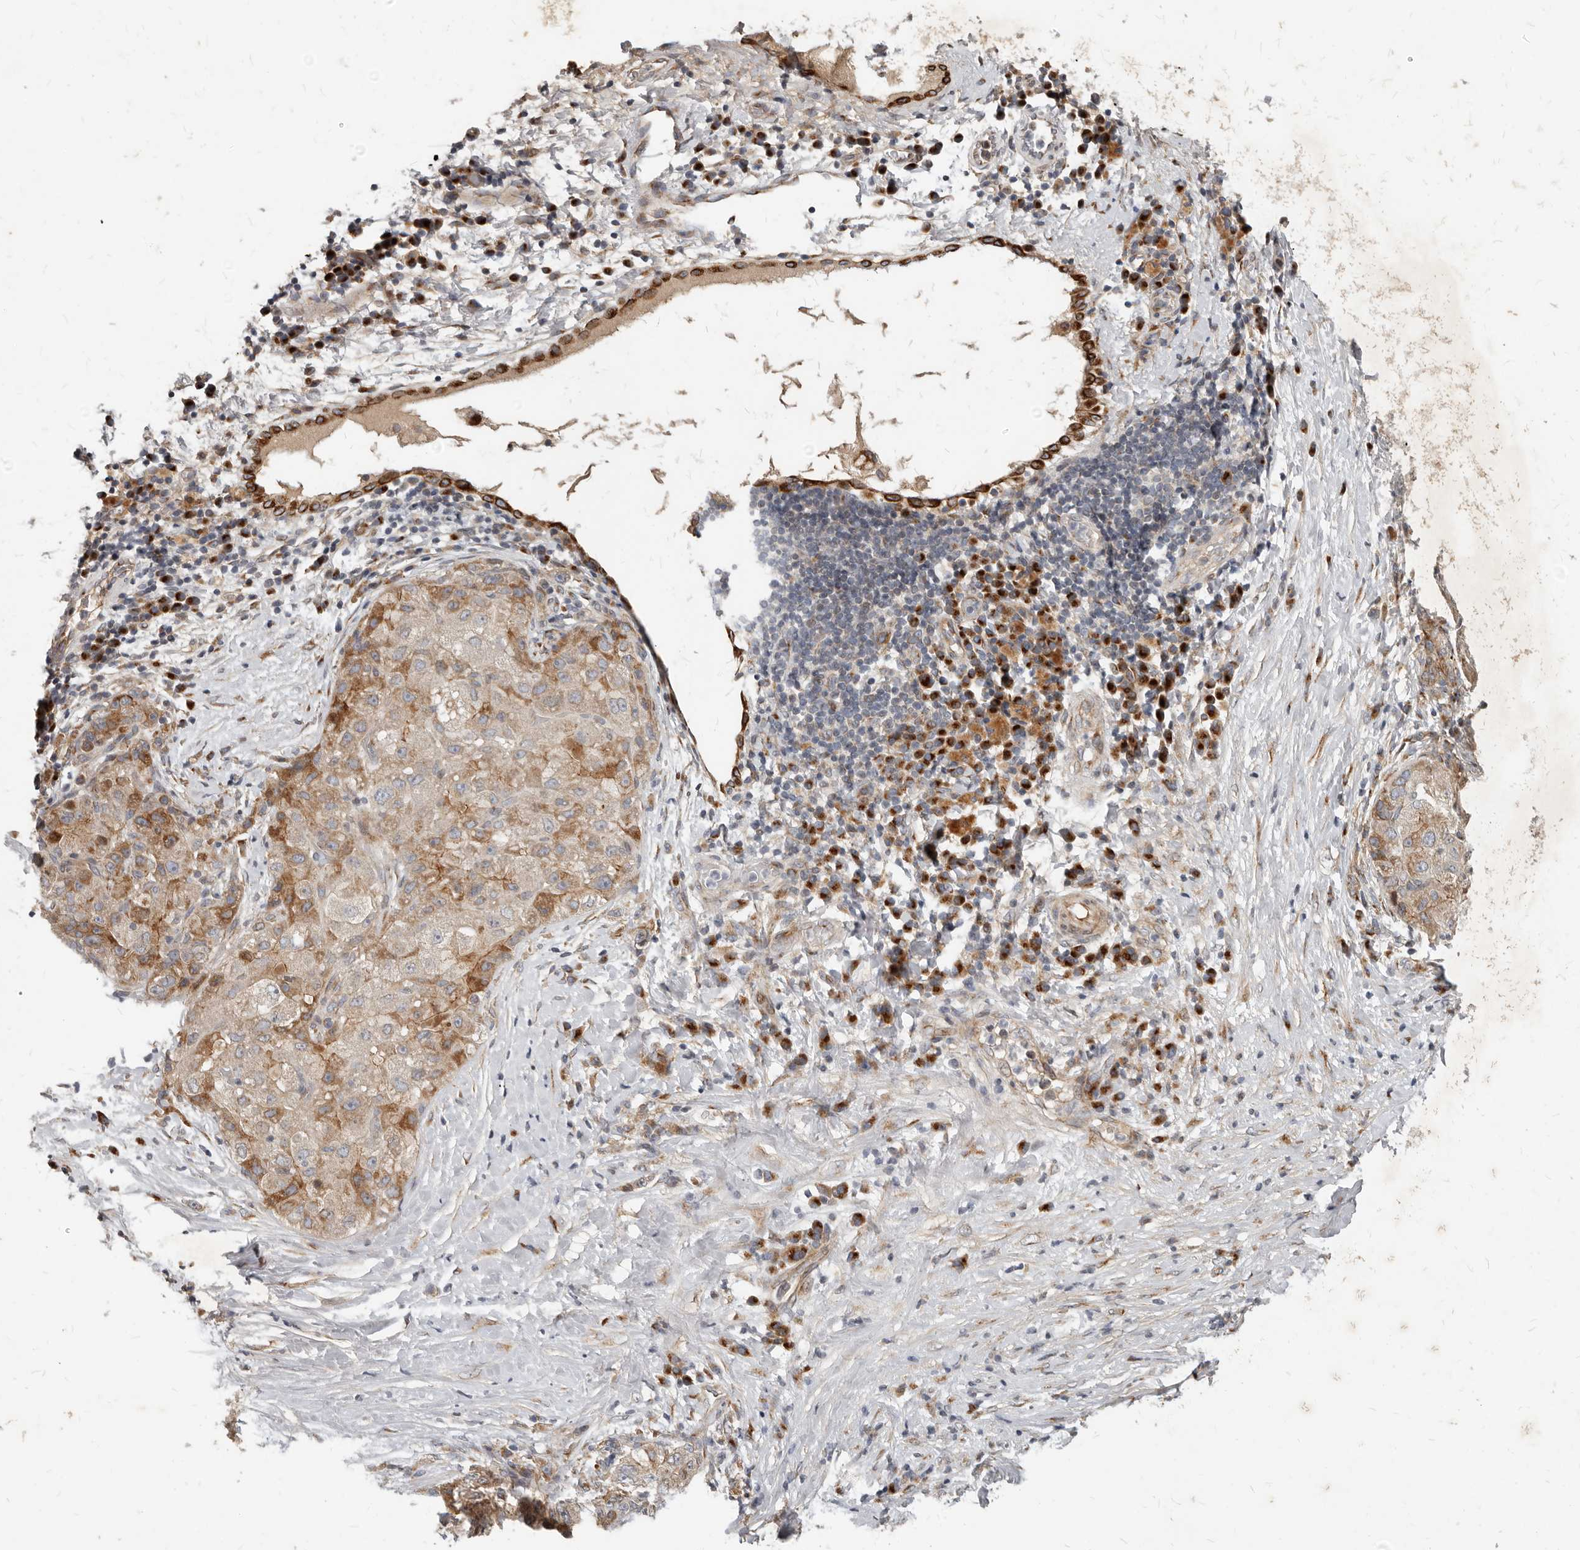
{"staining": {"intensity": "moderate", "quantity": "25%-75%", "location": "cytoplasmic/membranous"}, "tissue": "liver cancer", "cell_type": "Tumor cells", "image_type": "cancer", "snomed": [{"axis": "morphology", "description": "Carcinoma, Hepatocellular, NOS"}, {"axis": "topography", "description": "Liver"}], "caption": "Protein staining by IHC exhibits moderate cytoplasmic/membranous positivity in approximately 25%-75% of tumor cells in liver cancer.", "gene": "NPY4R", "patient": {"sex": "male", "age": 80}}